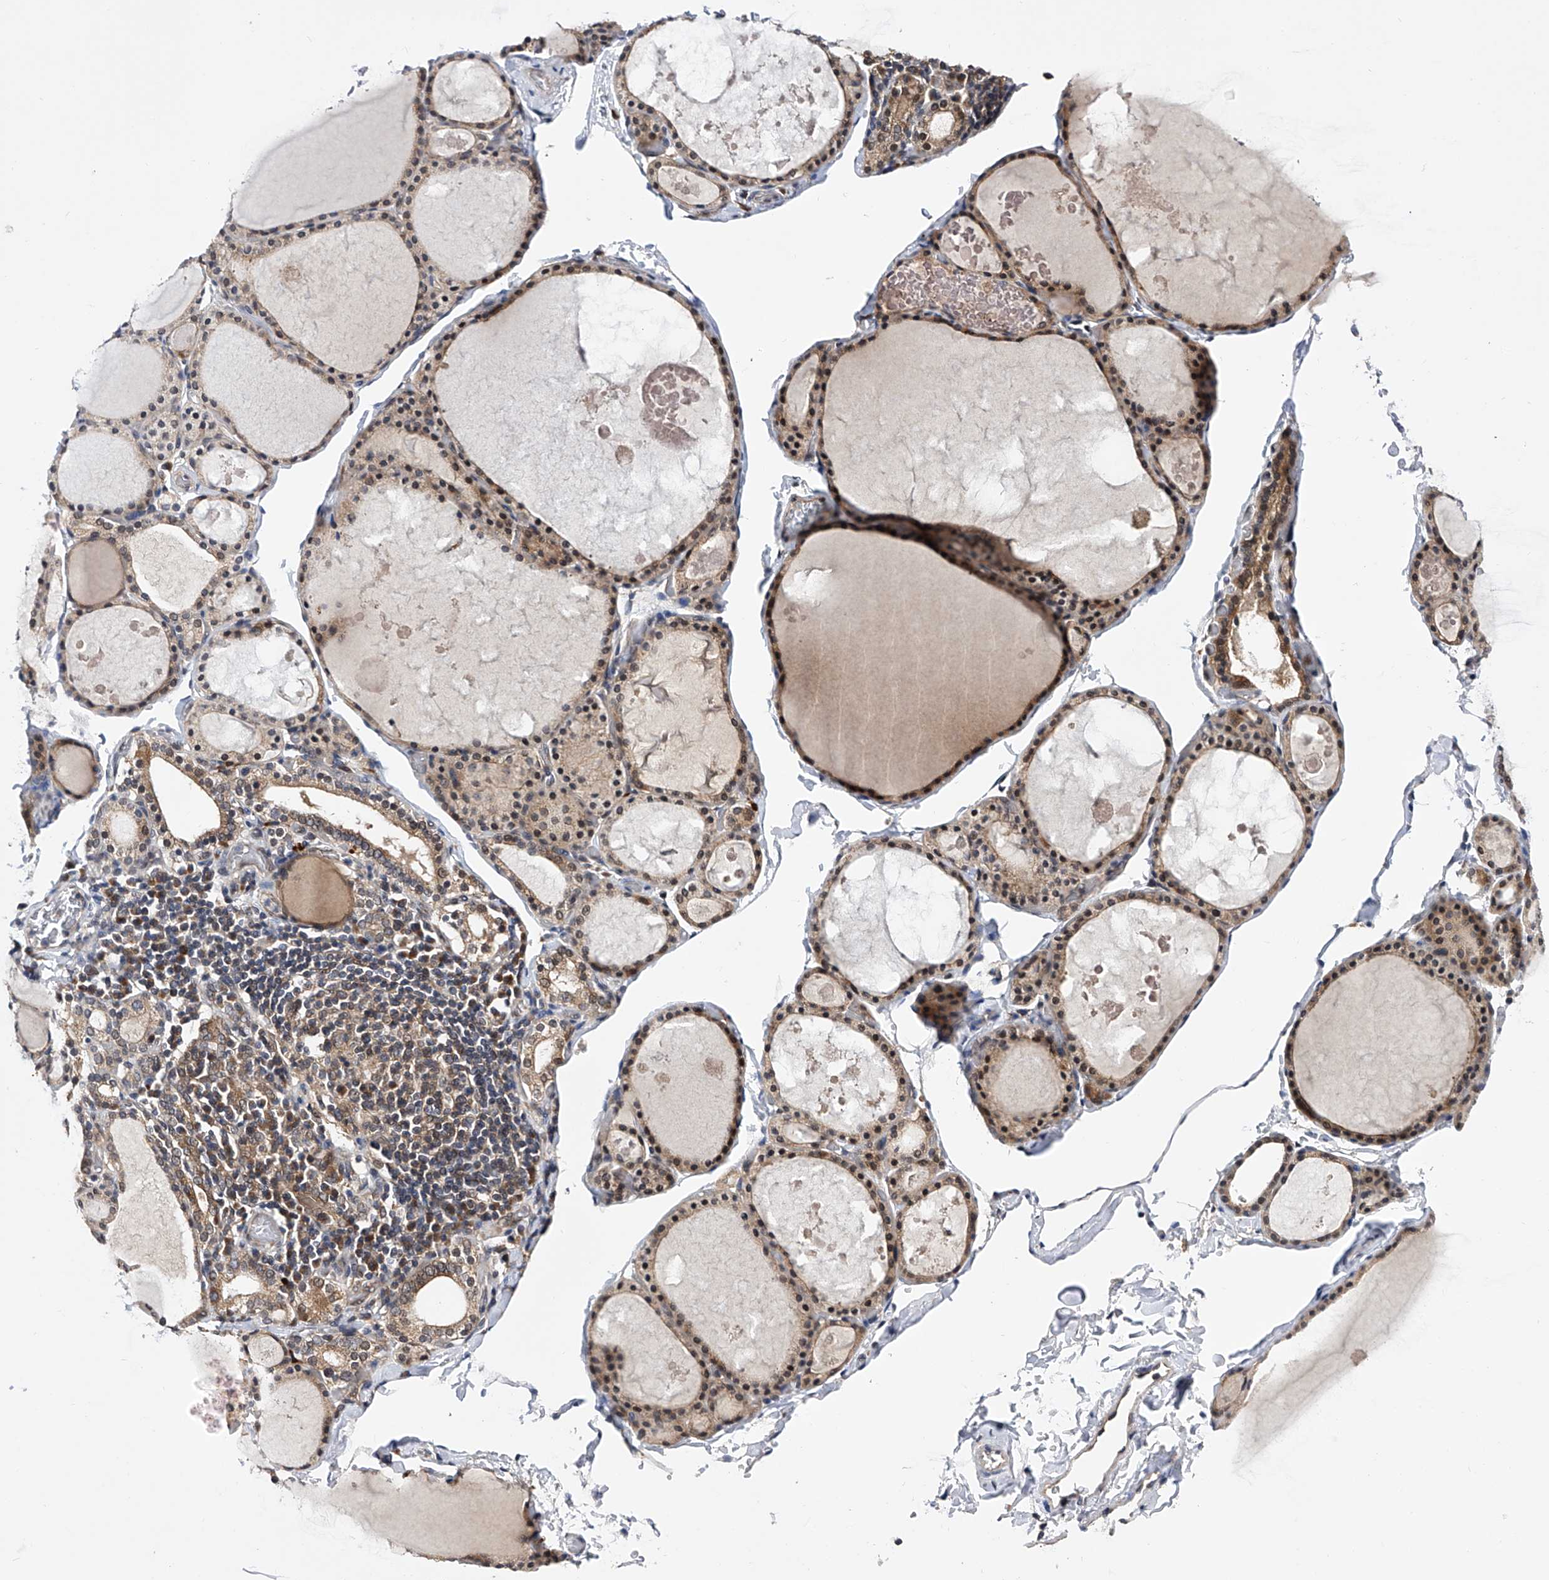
{"staining": {"intensity": "moderate", "quantity": ">75%", "location": "cytoplasmic/membranous,nuclear"}, "tissue": "thyroid gland", "cell_type": "Glandular cells", "image_type": "normal", "snomed": [{"axis": "morphology", "description": "Normal tissue, NOS"}, {"axis": "topography", "description": "Thyroid gland"}], "caption": "Moderate cytoplasmic/membranous,nuclear expression for a protein is appreciated in approximately >75% of glandular cells of benign thyroid gland using immunohistochemistry (IHC).", "gene": "USP45", "patient": {"sex": "male", "age": 56}}